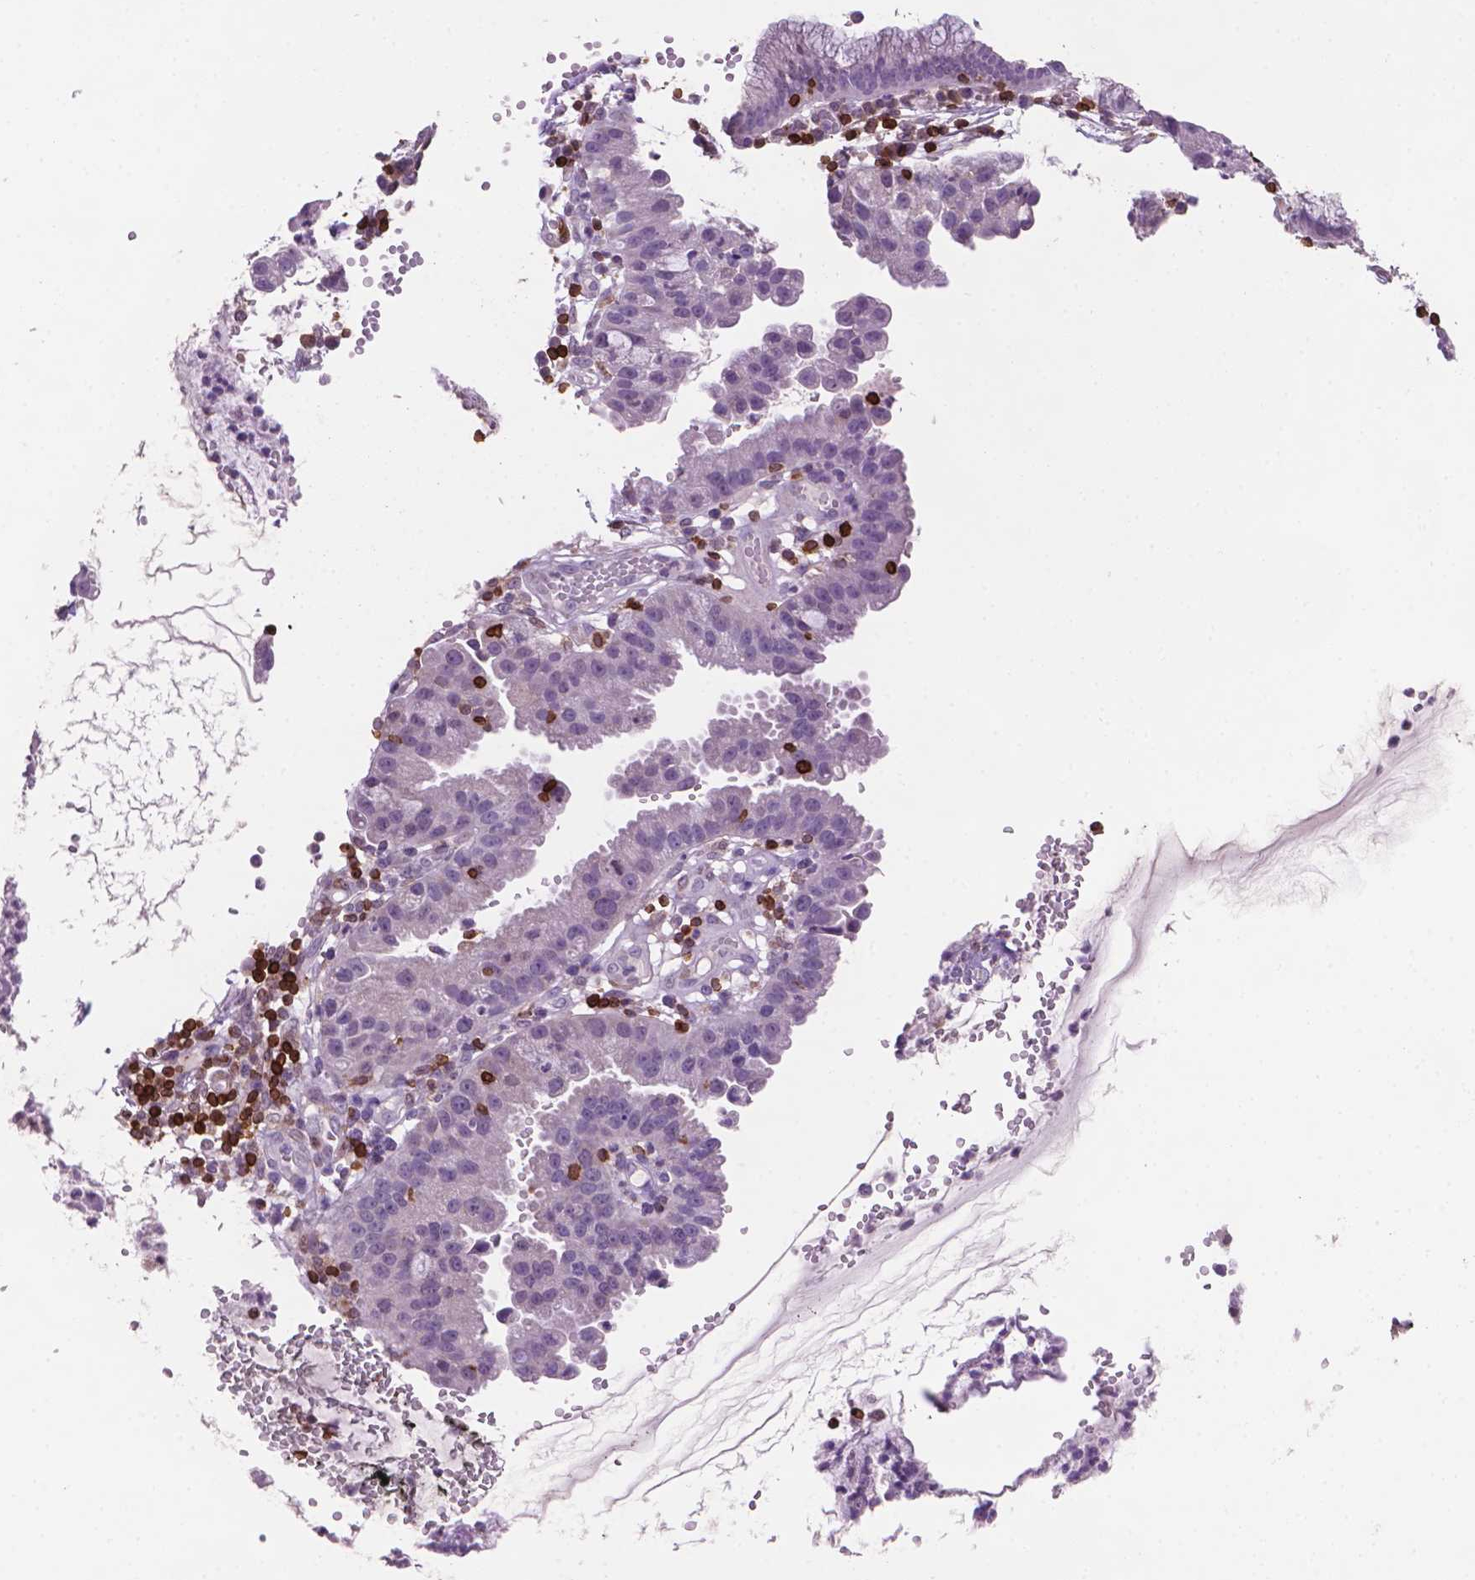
{"staining": {"intensity": "negative", "quantity": "none", "location": "none"}, "tissue": "cervical cancer", "cell_type": "Tumor cells", "image_type": "cancer", "snomed": [{"axis": "morphology", "description": "Adenocarcinoma, NOS"}, {"axis": "topography", "description": "Cervix"}], "caption": "The photomicrograph demonstrates no significant staining in tumor cells of adenocarcinoma (cervical).", "gene": "BCL2", "patient": {"sex": "female", "age": 34}}